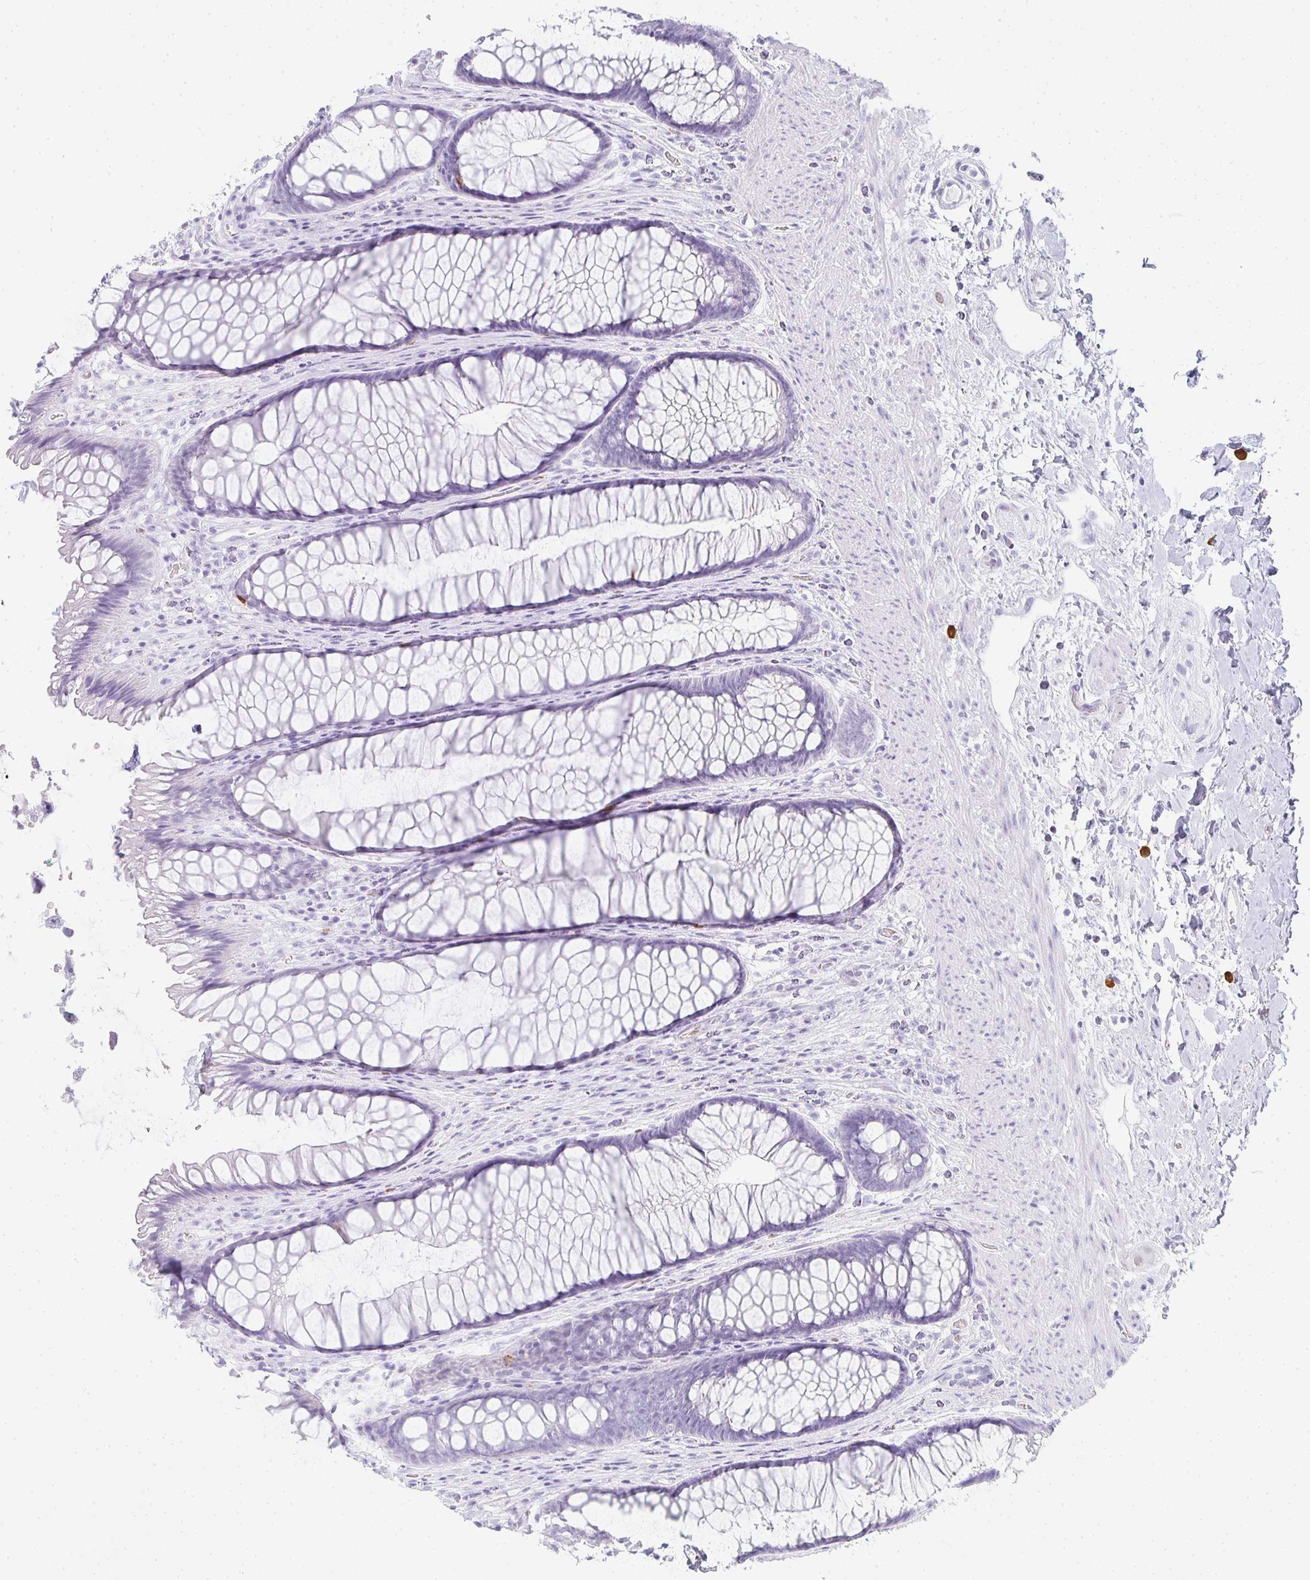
{"staining": {"intensity": "negative", "quantity": "none", "location": "none"}, "tissue": "rectum", "cell_type": "Glandular cells", "image_type": "normal", "snomed": [{"axis": "morphology", "description": "Normal tissue, NOS"}, {"axis": "topography", "description": "Rectum"}], "caption": "Rectum was stained to show a protein in brown. There is no significant expression in glandular cells. (IHC, brightfield microscopy, high magnification).", "gene": "TPSD1", "patient": {"sex": "male", "age": 53}}